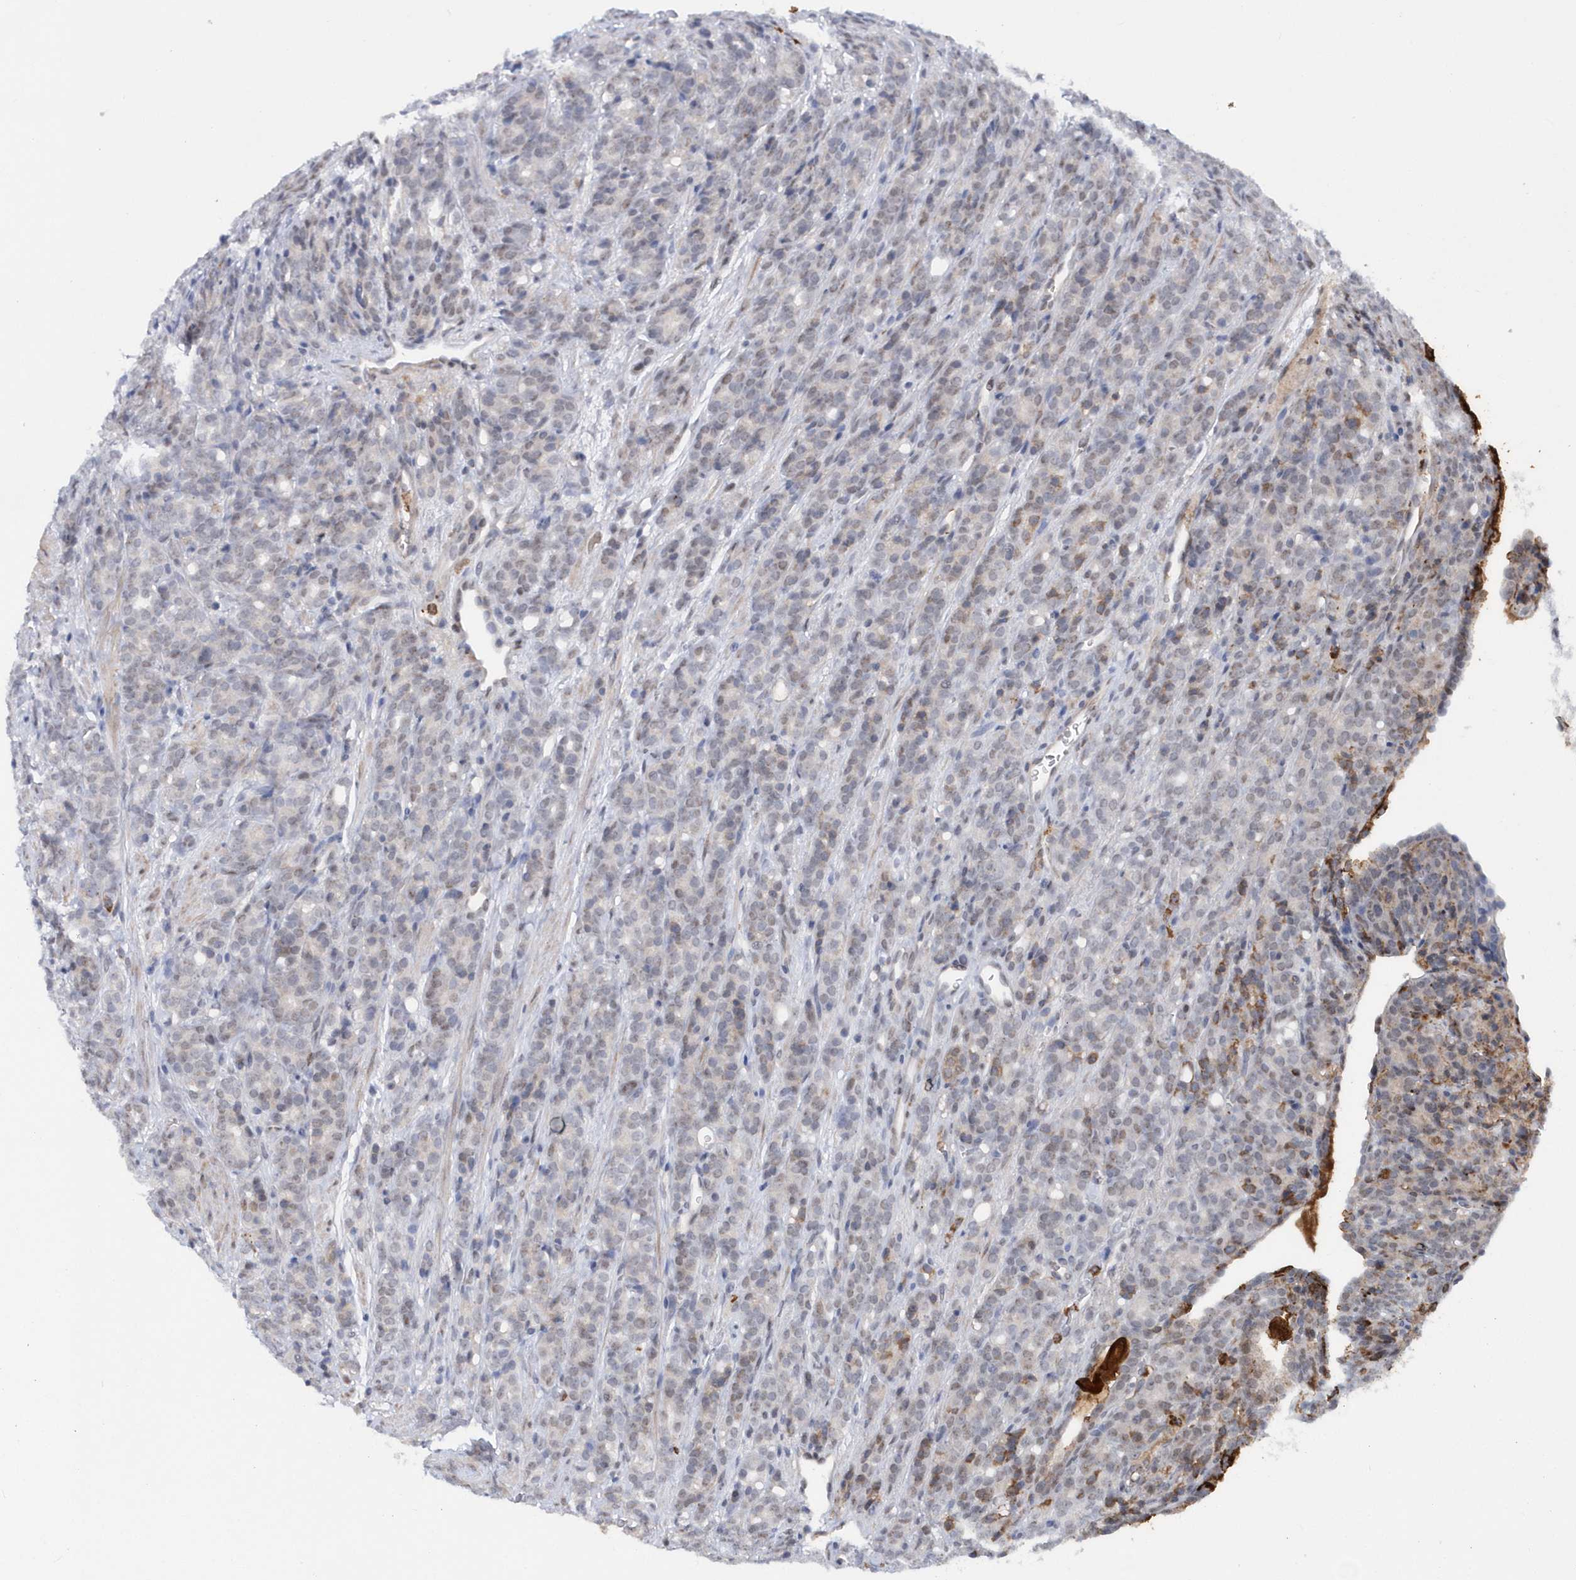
{"staining": {"intensity": "weak", "quantity": "<25%", "location": "nuclear"}, "tissue": "prostate cancer", "cell_type": "Tumor cells", "image_type": "cancer", "snomed": [{"axis": "morphology", "description": "Adenocarcinoma, High grade"}, {"axis": "topography", "description": "Prostate"}], "caption": "A high-resolution micrograph shows immunohistochemistry (IHC) staining of prostate high-grade adenocarcinoma, which displays no significant staining in tumor cells.", "gene": "ASCL4", "patient": {"sex": "male", "age": 62}}